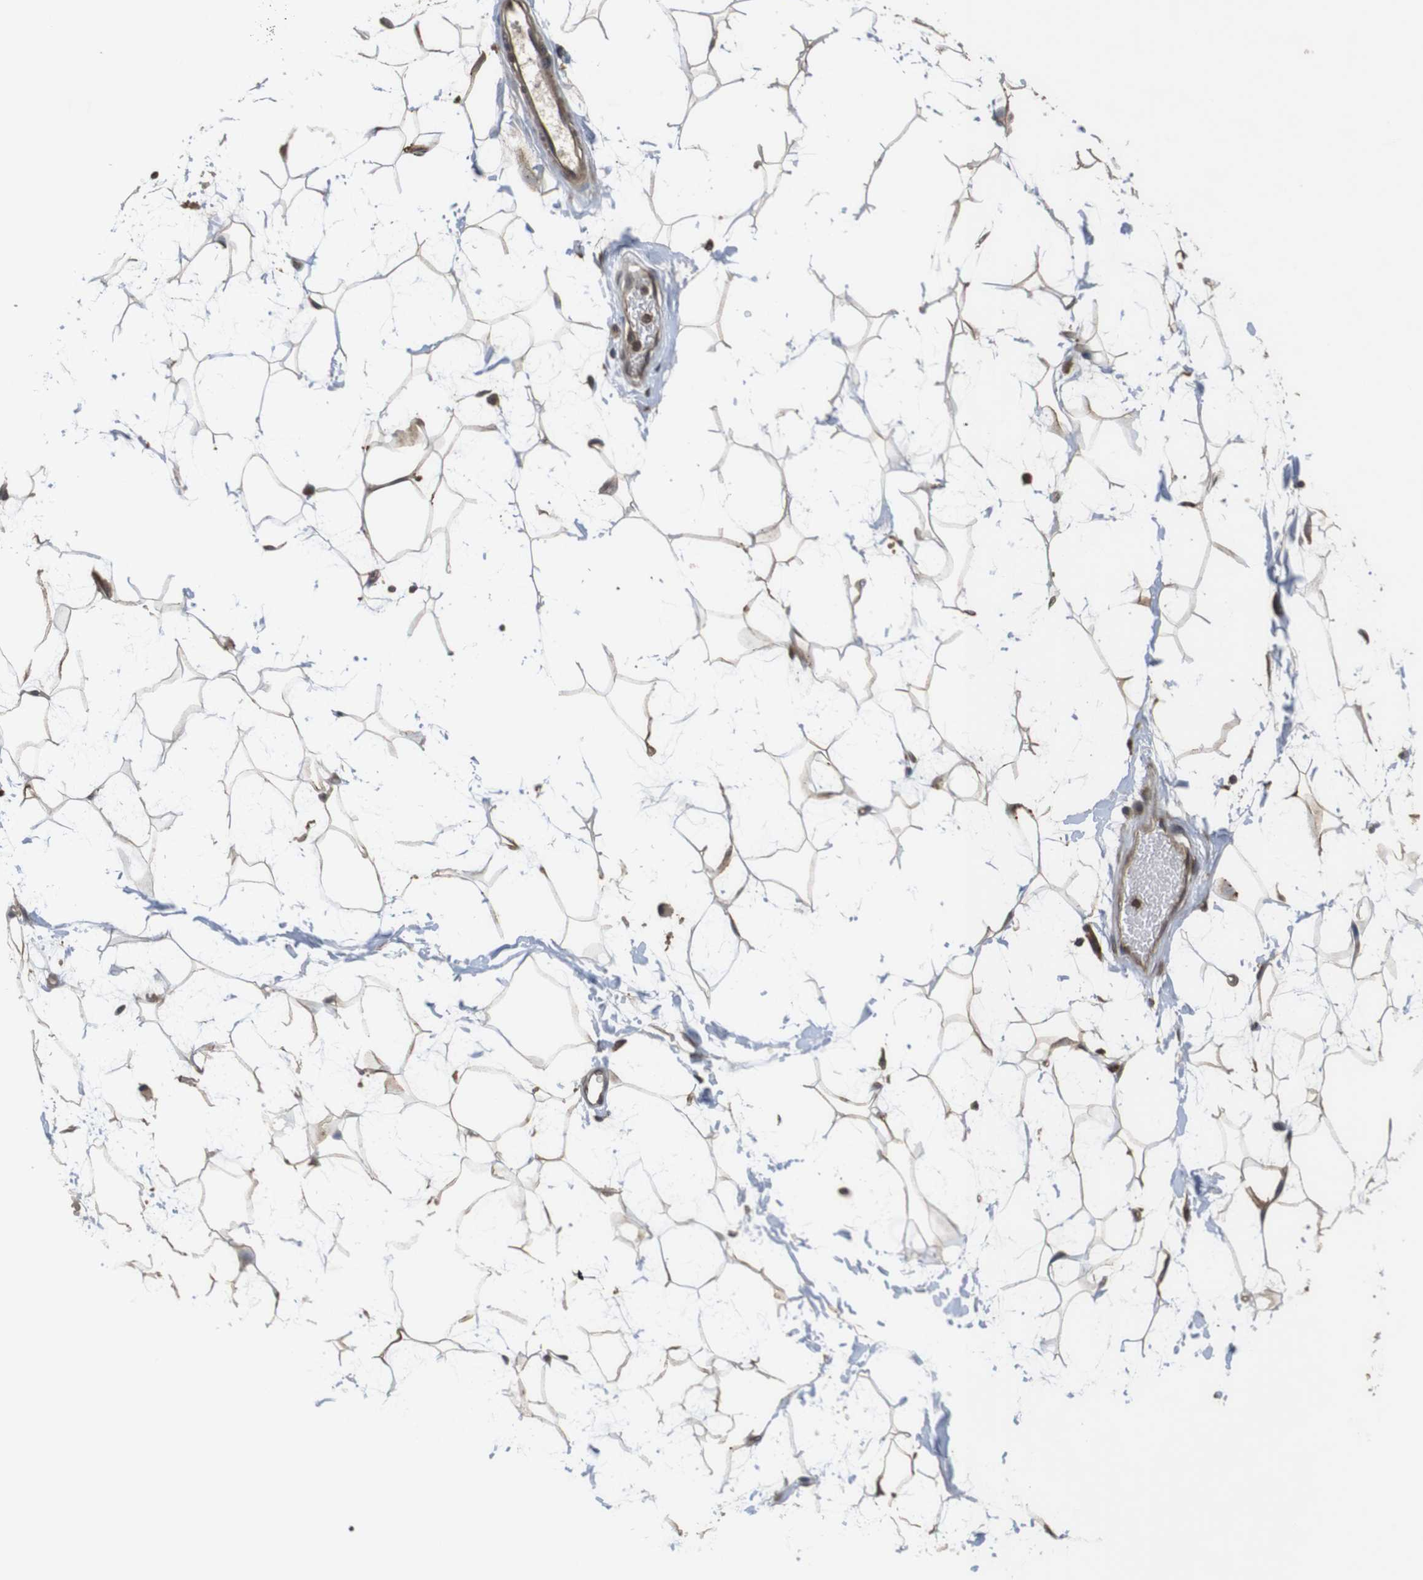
{"staining": {"intensity": "weak", "quantity": ">75%", "location": "cytoplasmic/membranous,nuclear"}, "tissue": "adipose tissue", "cell_type": "Adipocytes", "image_type": "normal", "snomed": [{"axis": "morphology", "description": "Normal tissue, NOS"}, {"axis": "topography", "description": "Soft tissue"}], "caption": "IHC micrograph of unremarkable adipose tissue: adipose tissue stained using immunohistochemistry displays low levels of weak protein expression localized specifically in the cytoplasmic/membranous,nuclear of adipocytes, appearing as a cytoplasmic/membranous,nuclear brown color.", "gene": "FZD10", "patient": {"sex": "male", "age": 72}}